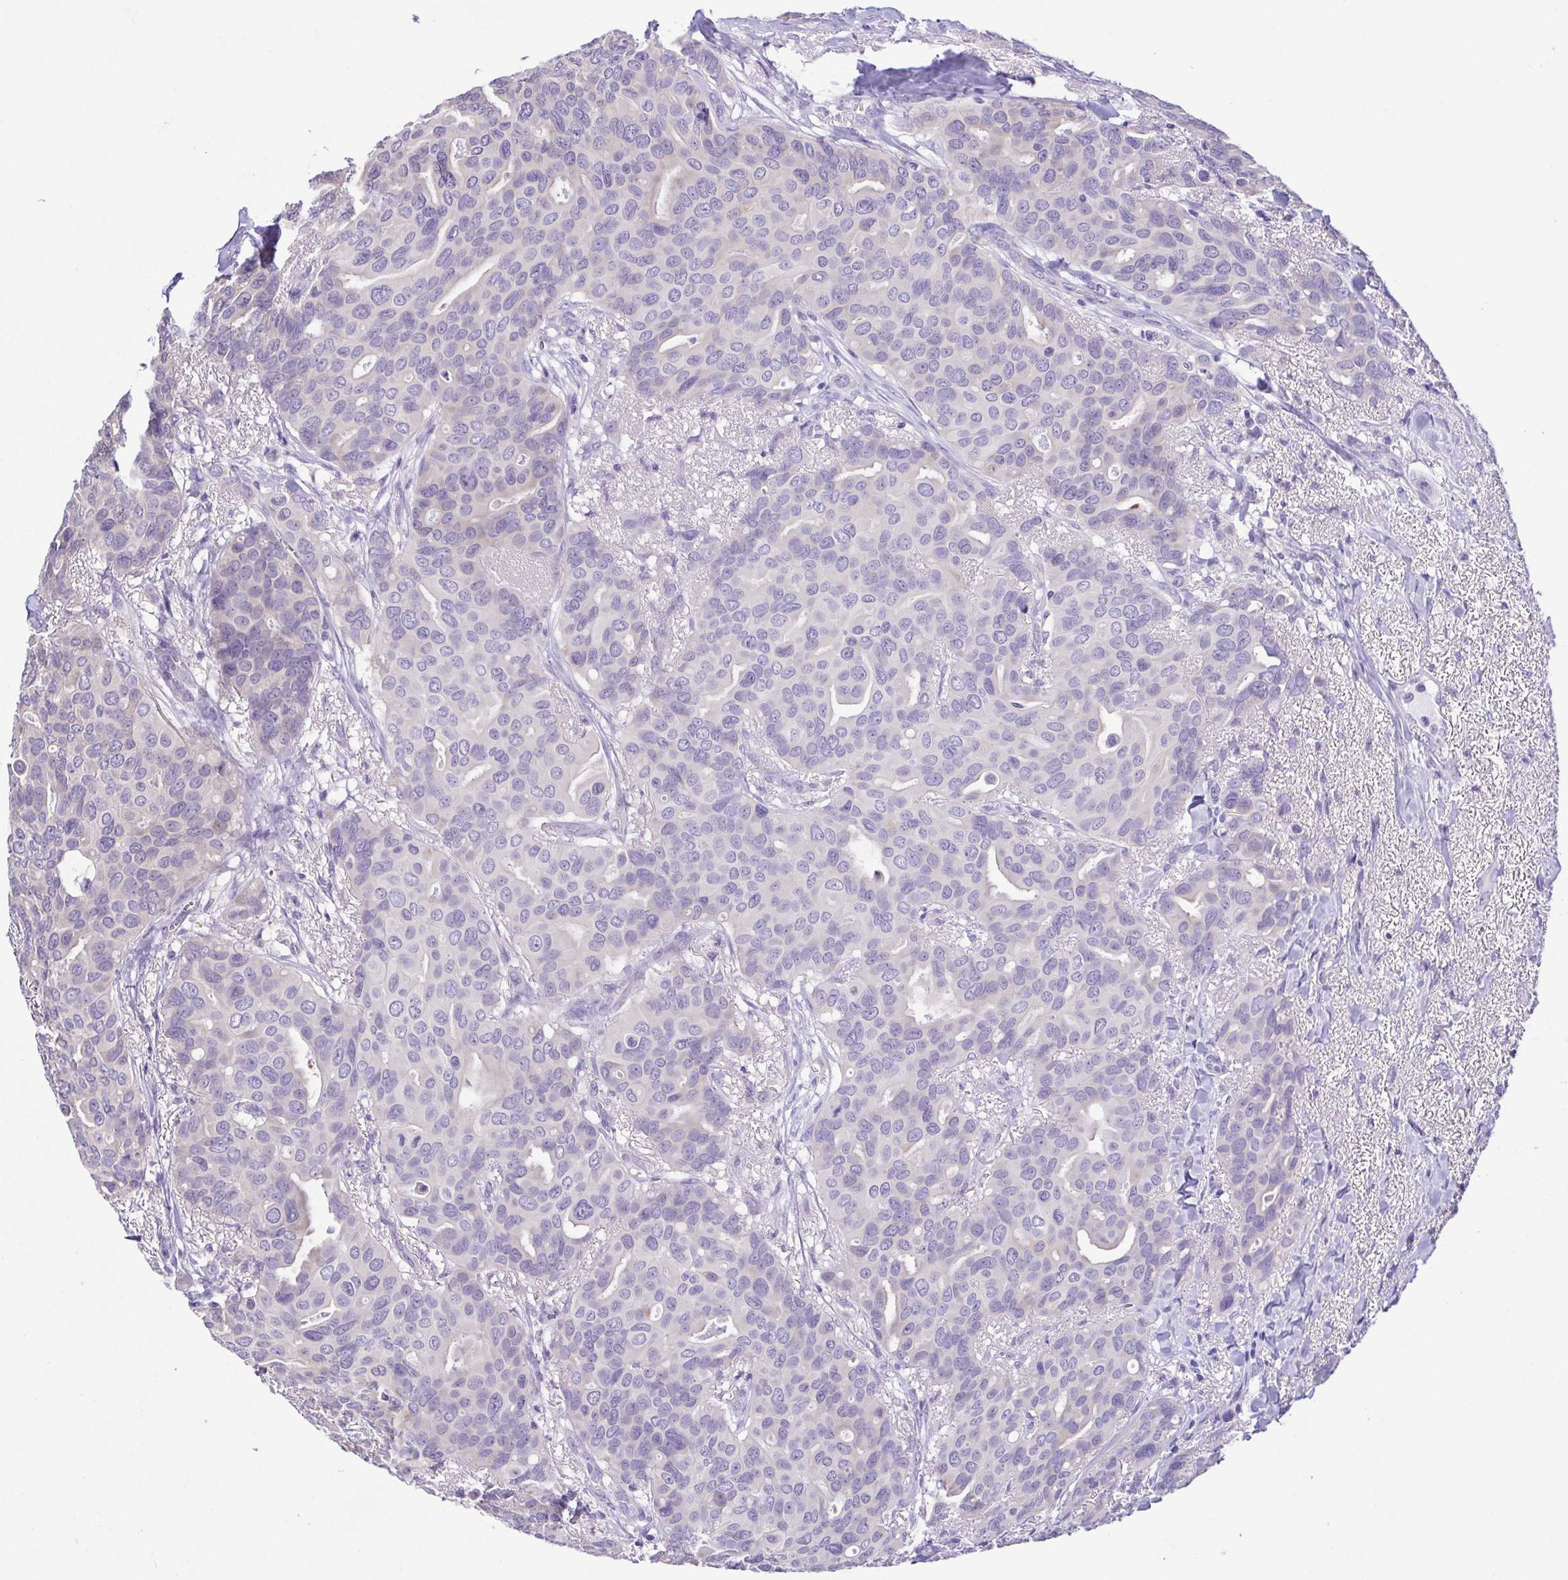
{"staining": {"intensity": "negative", "quantity": "none", "location": "none"}, "tissue": "breast cancer", "cell_type": "Tumor cells", "image_type": "cancer", "snomed": [{"axis": "morphology", "description": "Duct carcinoma"}, {"axis": "topography", "description": "Breast"}], "caption": "There is no significant positivity in tumor cells of breast intraductal carcinoma.", "gene": "EPB42", "patient": {"sex": "female", "age": 54}}